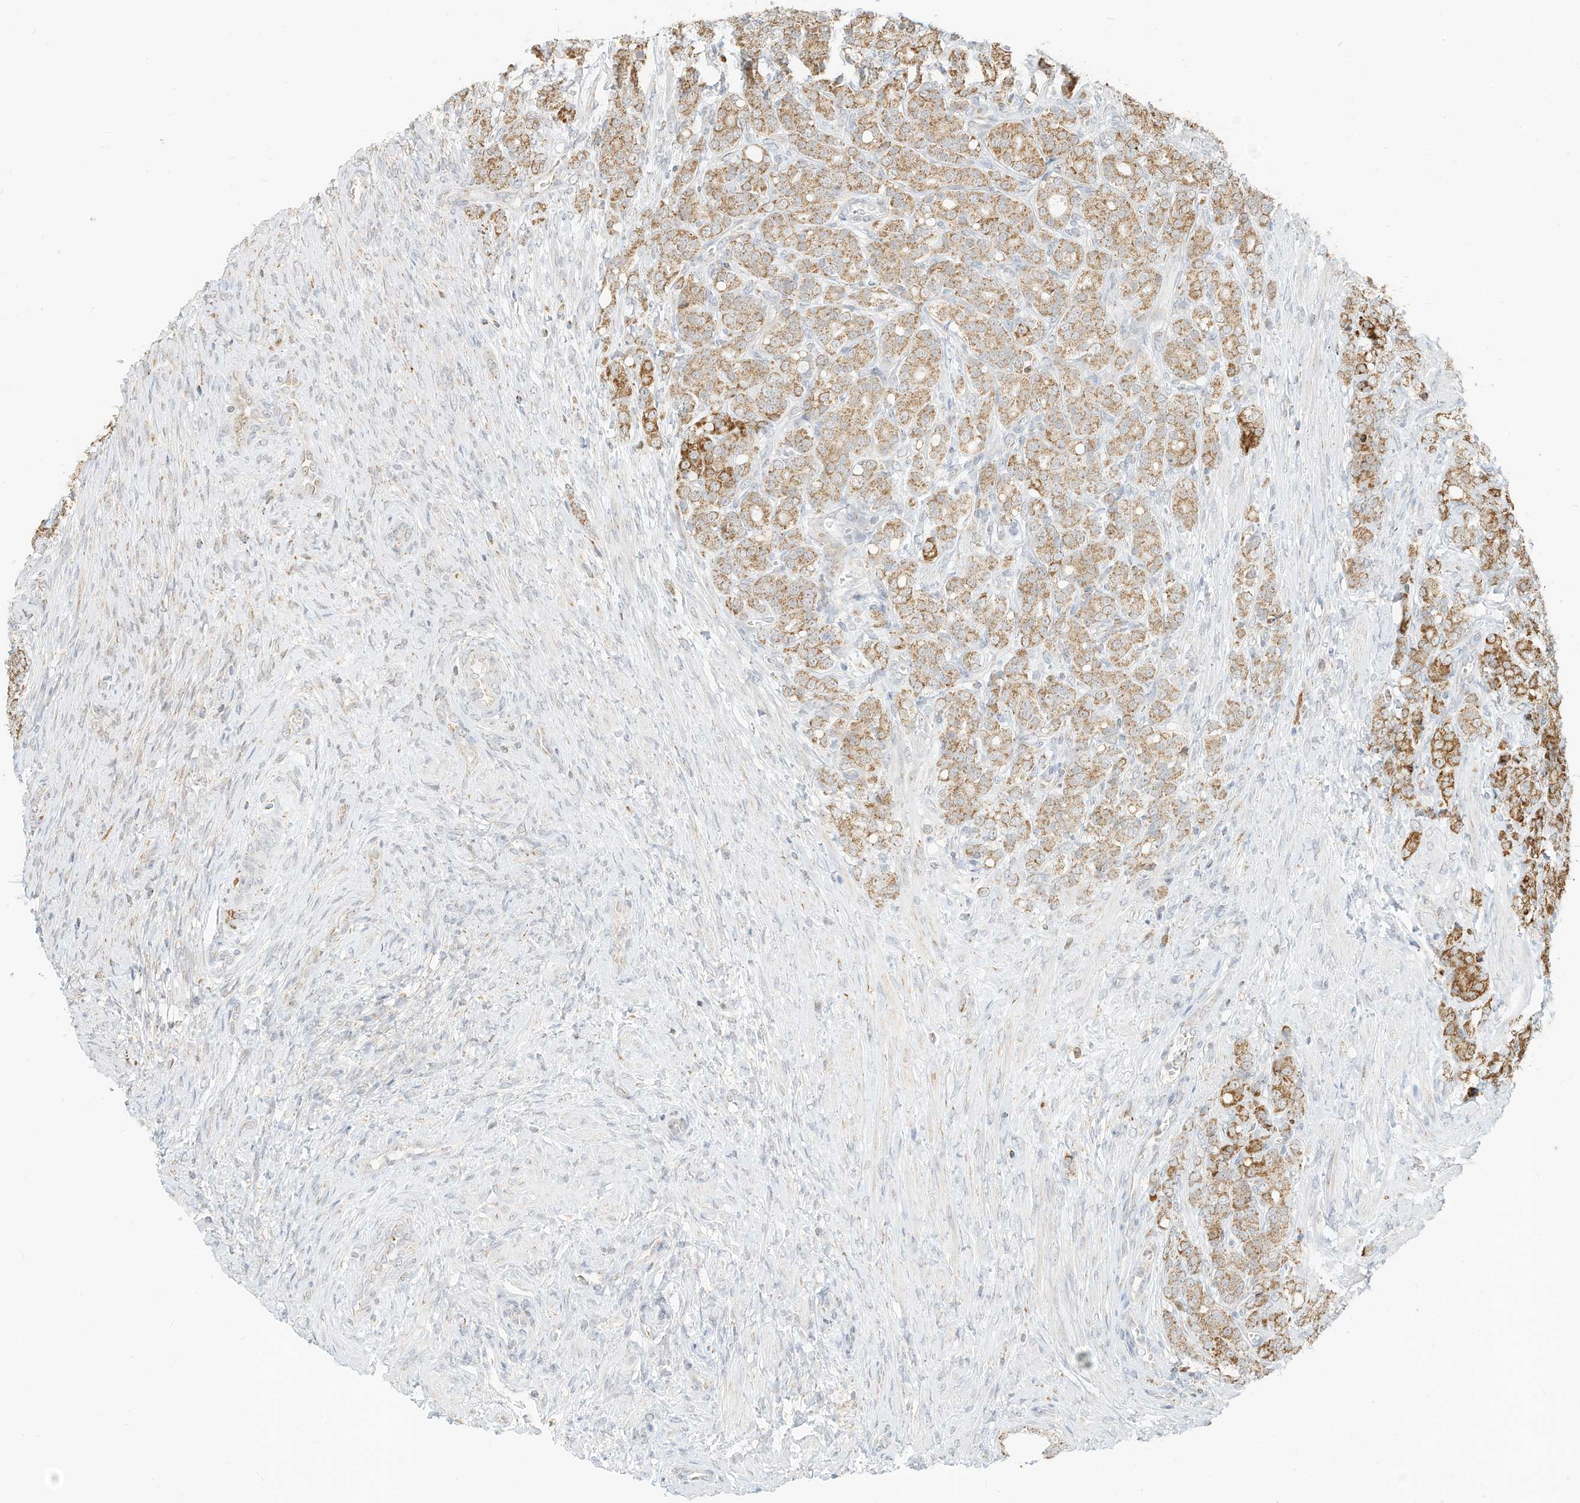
{"staining": {"intensity": "moderate", "quantity": ">75%", "location": "cytoplasmic/membranous"}, "tissue": "prostate cancer", "cell_type": "Tumor cells", "image_type": "cancer", "snomed": [{"axis": "morphology", "description": "Adenocarcinoma, High grade"}, {"axis": "topography", "description": "Prostate"}], "caption": "Prostate adenocarcinoma (high-grade) stained with a brown dye shows moderate cytoplasmic/membranous positive expression in approximately >75% of tumor cells.", "gene": "MTUS2", "patient": {"sex": "male", "age": 62}}